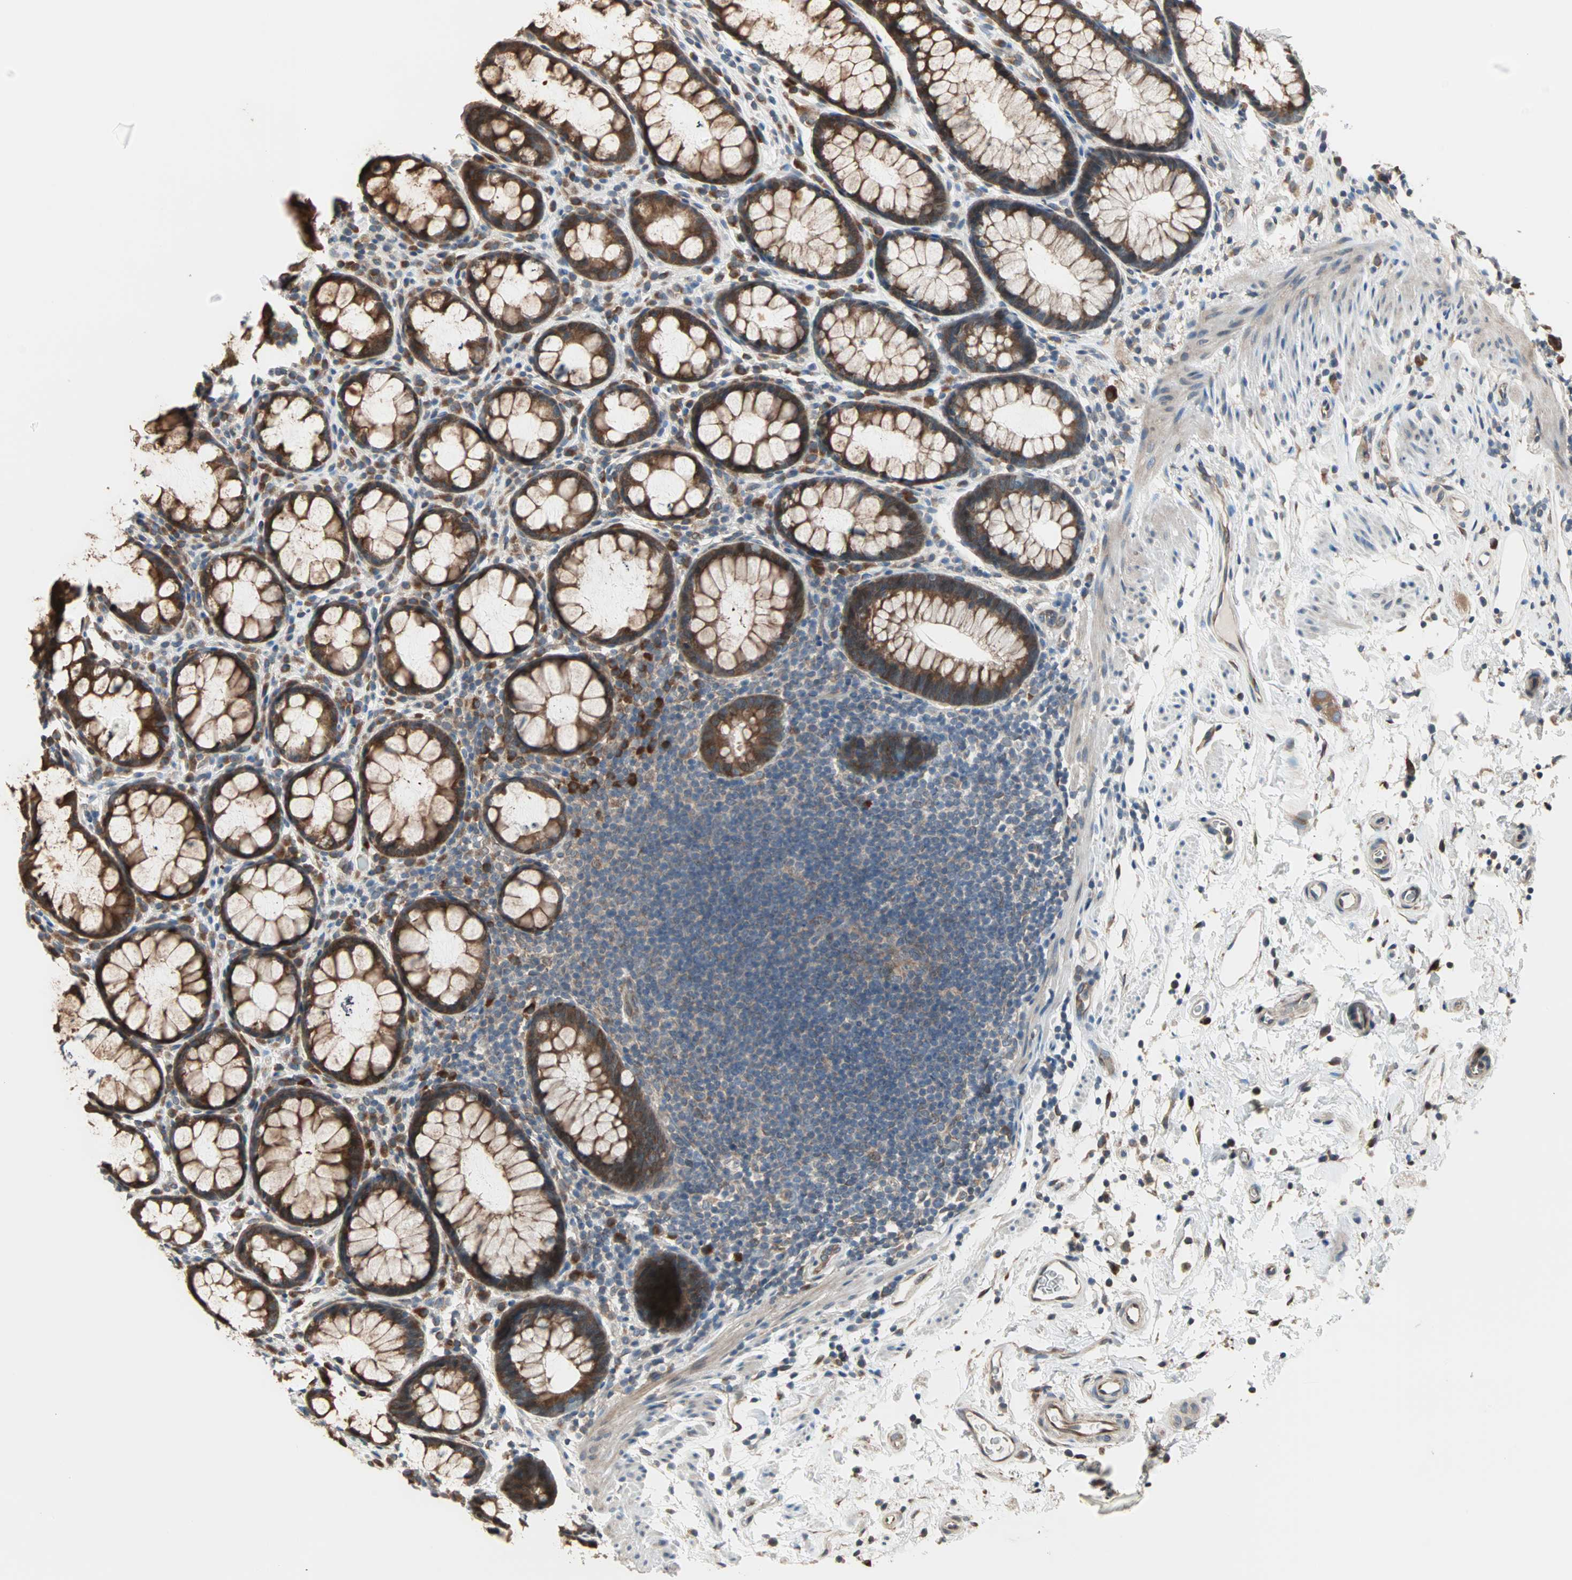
{"staining": {"intensity": "strong", "quantity": ">75%", "location": "cytoplasmic/membranous"}, "tissue": "rectum", "cell_type": "Glandular cells", "image_type": "normal", "snomed": [{"axis": "morphology", "description": "Normal tissue, NOS"}, {"axis": "topography", "description": "Rectum"}], "caption": "Rectum stained for a protein (brown) reveals strong cytoplasmic/membranous positive expression in about >75% of glandular cells.", "gene": "SAR1A", "patient": {"sex": "male", "age": 92}}